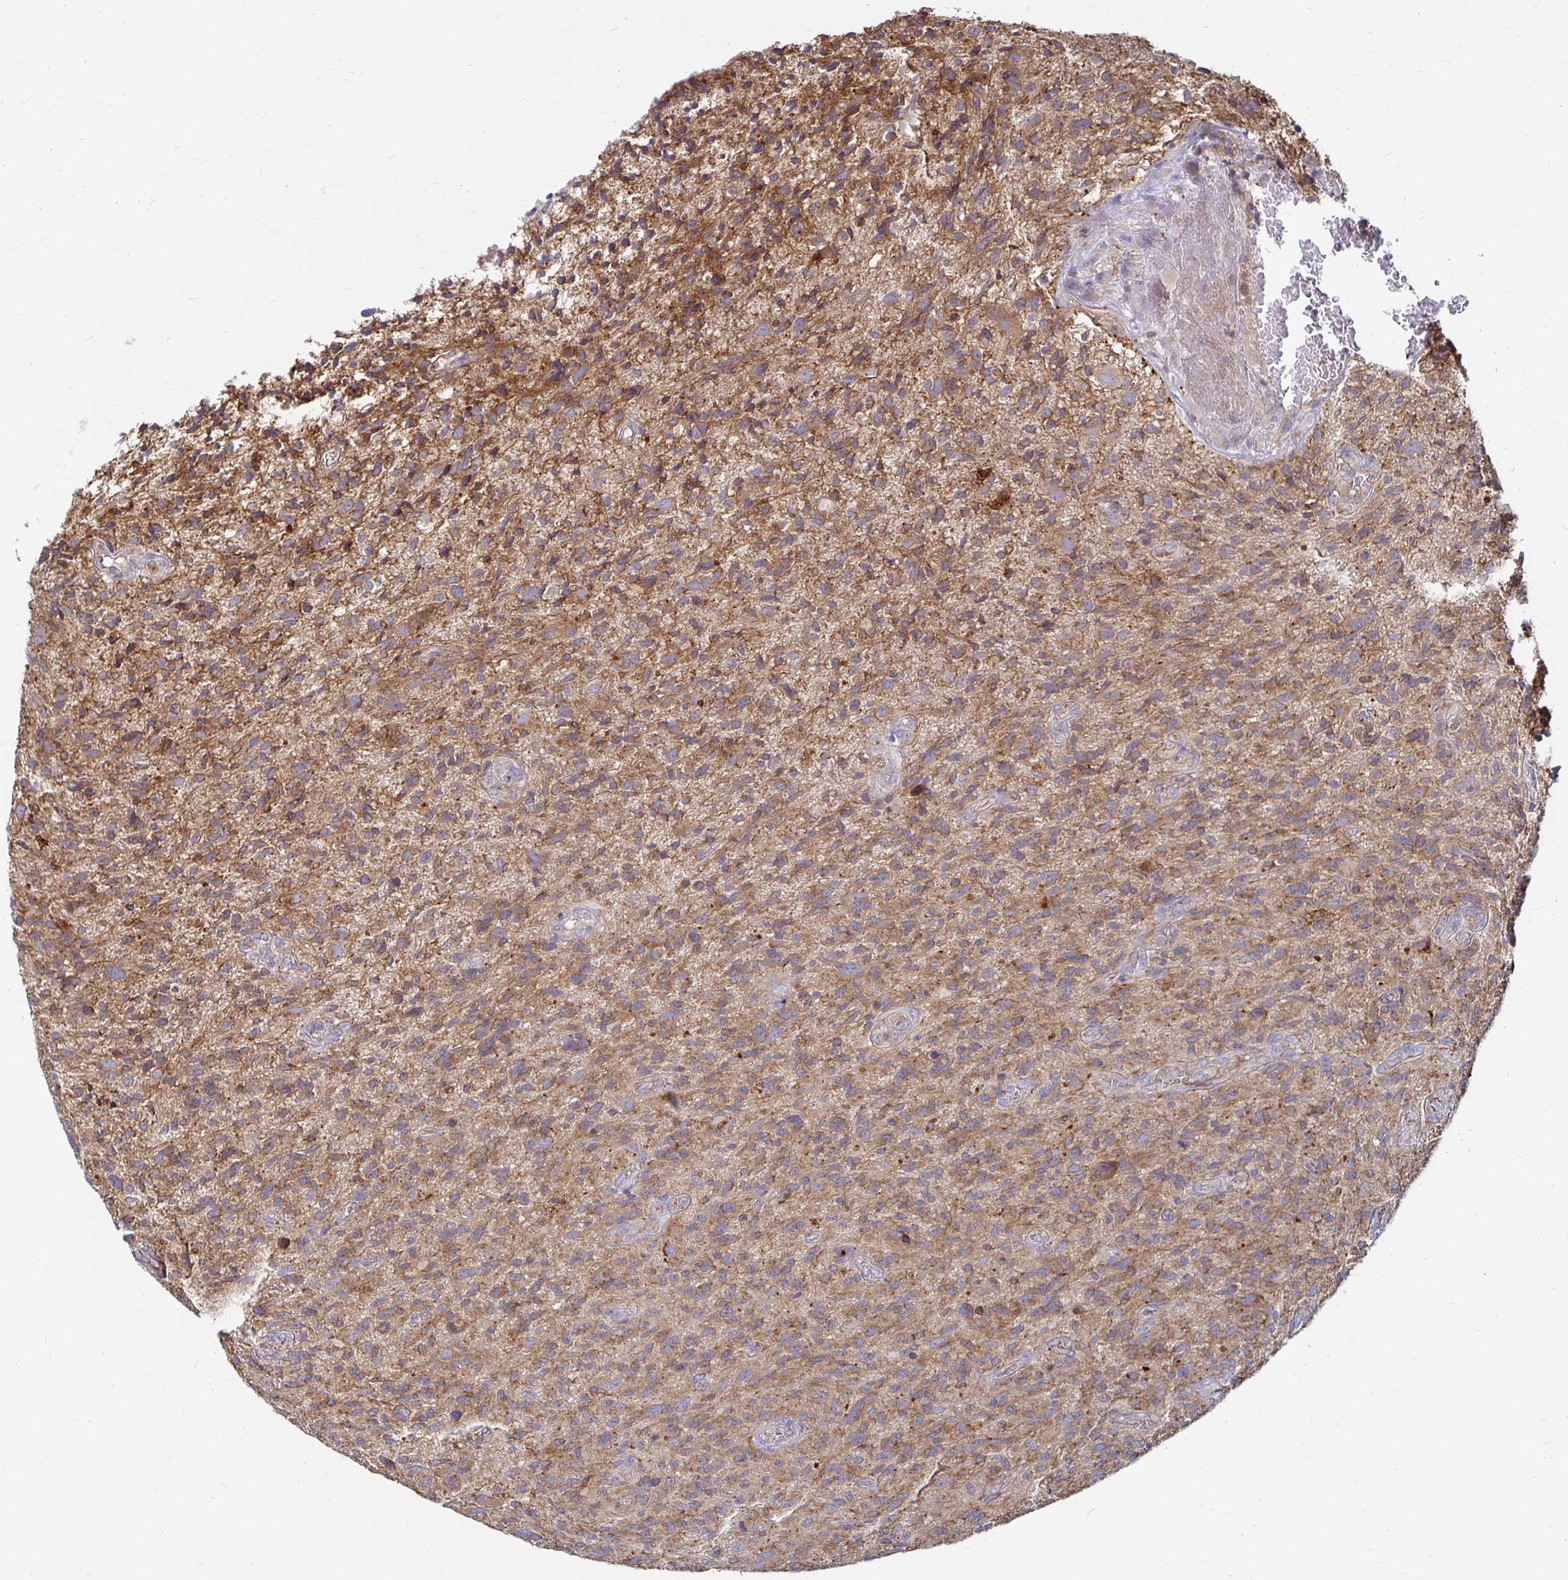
{"staining": {"intensity": "moderate", "quantity": ">75%", "location": "cytoplasmic/membranous"}, "tissue": "glioma", "cell_type": "Tumor cells", "image_type": "cancer", "snomed": [{"axis": "morphology", "description": "Glioma, malignant, High grade"}, {"axis": "topography", "description": "Brain"}], "caption": "Protein expression analysis of high-grade glioma (malignant) exhibits moderate cytoplasmic/membranous expression in about >75% of tumor cells.", "gene": "NCSTN", "patient": {"sex": "male", "age": 75}}